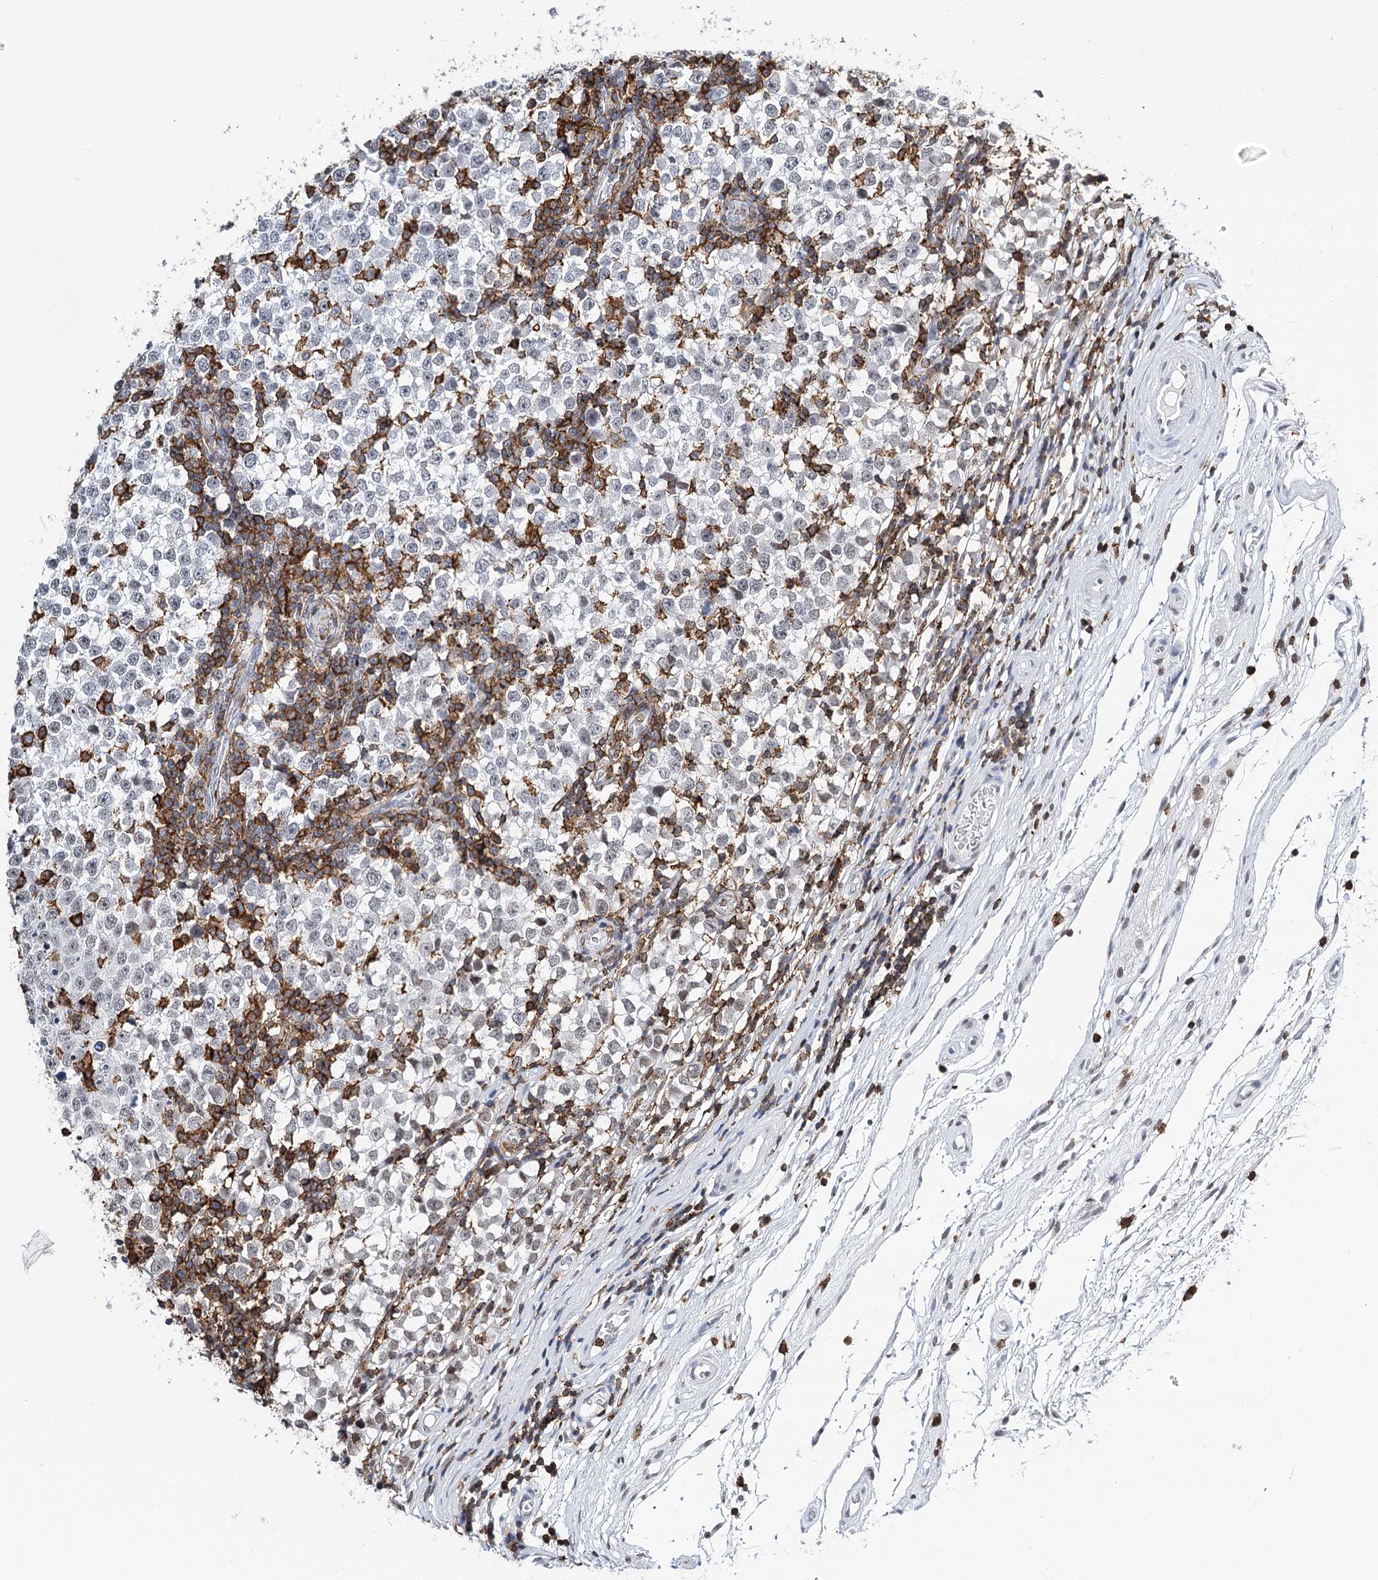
{"staining": {"intensity": "negative", "quantity": "none", "location": "none"}, "tissue": "testis cancer", "cell_type": "Tumor cells", "image_type": "cancer", "snomed": [{"axis": "morphology", "description": "Seminoma, NOS"}, {"axis": "topography", "description": "Testis"}], "caption": "Immunohistochemical staining of human testis seminoma demonstrates no significant expression in tumor cells.", "gene": "BARD1", "patient": {"sex": "male", "age": 65}}